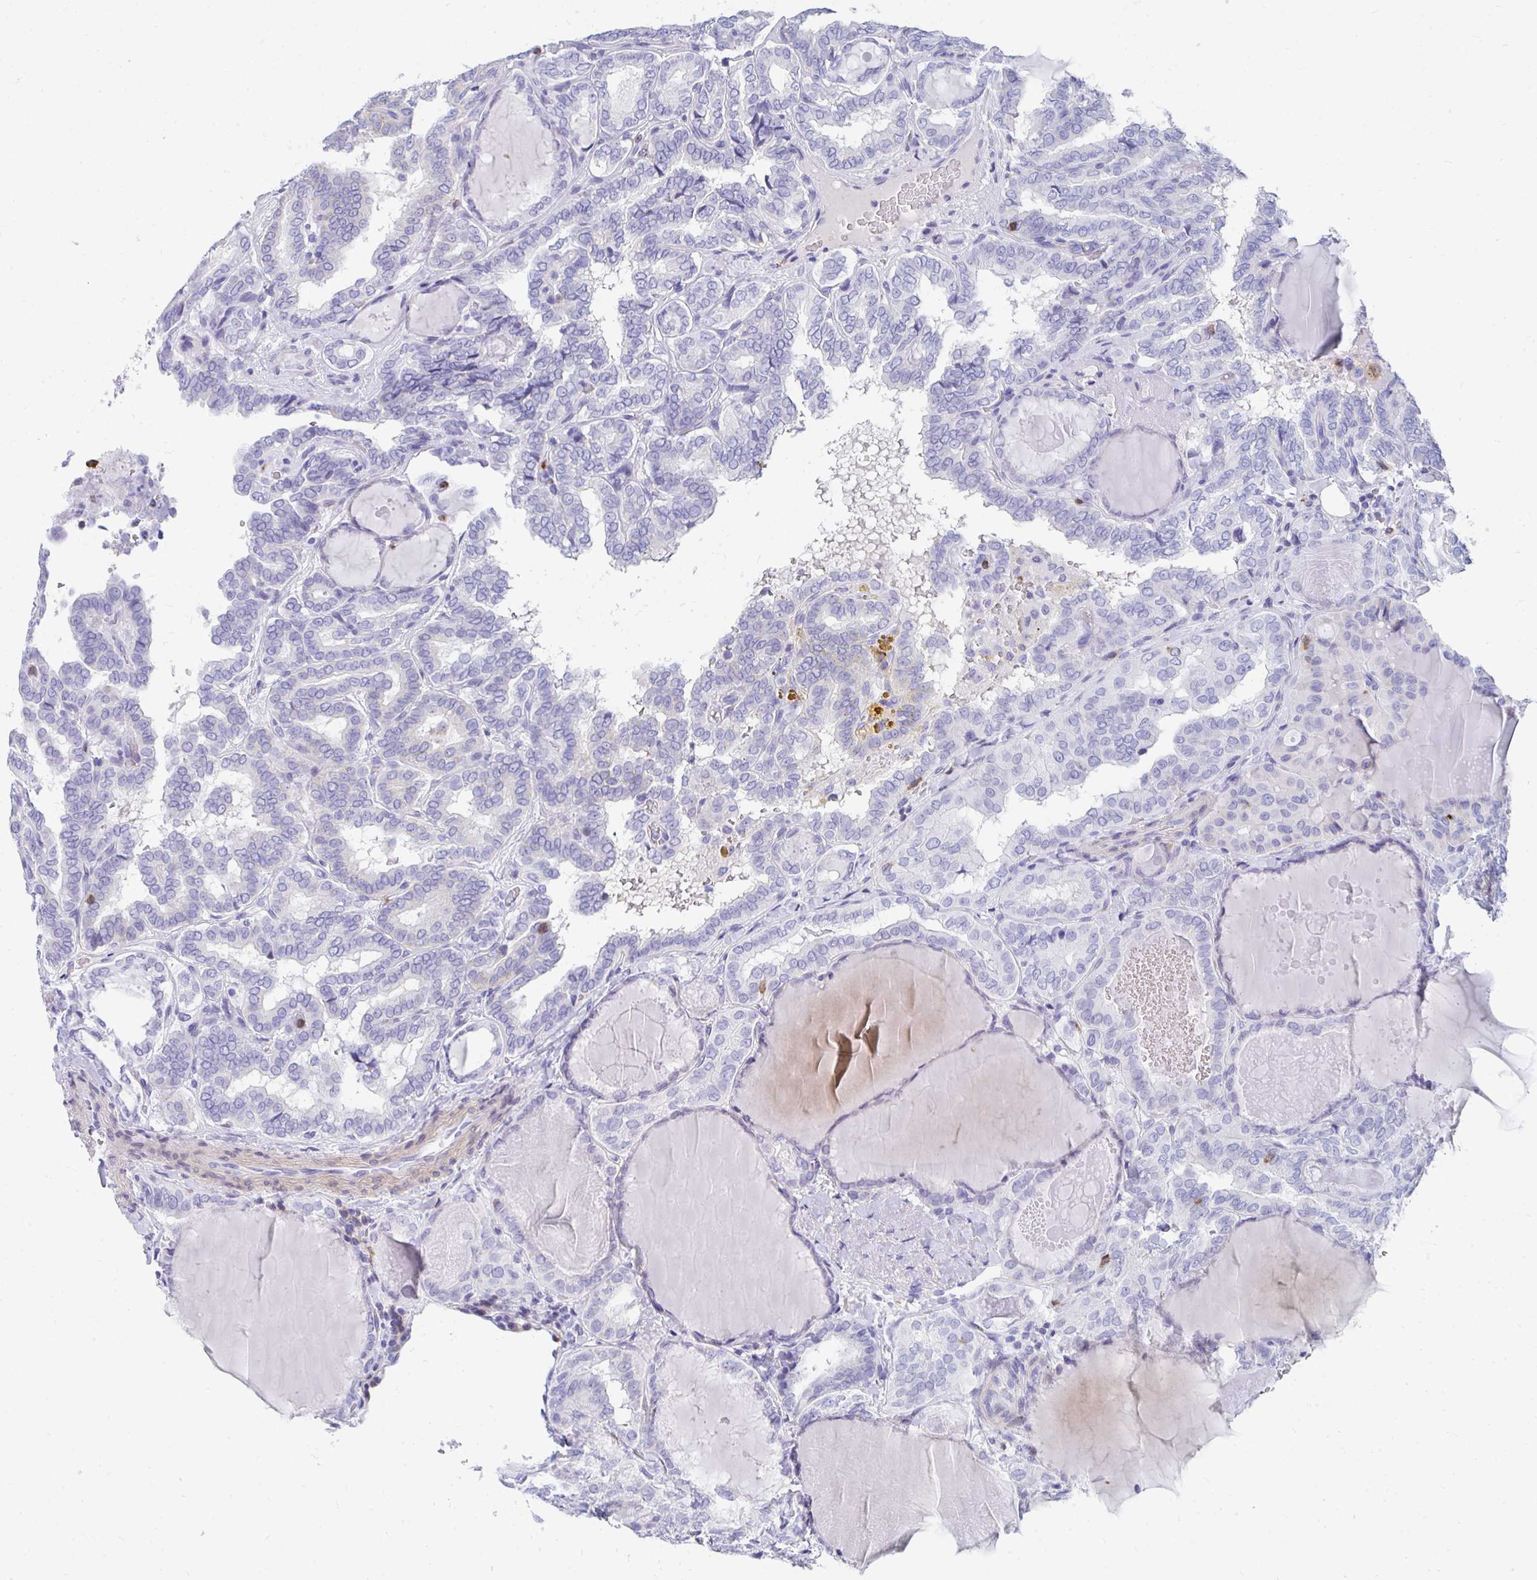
{"staining": {"intensity": "negative", "quantity": "none", "location": "none"}, "tissue": "thyroid cancer", "cell_type": "Tumor cells", "image_type": "cancer", "snomed": [{"axis": "morphology", "description": "Papillary adenocarcinoma, NOS"}, {"axis": "topography", "description": "Thyroid gland"}], "caption": "Immunohistochemistry (IHC) histopathology image of neoplastic tissue: human thyroid cancer stained with DAB (3,3'-diaminobenzidine) displays no significant protein positivity in tumor cells. The staining was performed using DAB to visualize the protein expression in brown, while the nuclei were stained in blue with hematoxylin (Magnification: 20x).", "gene": "CD7", "patient": {"sex": "female", "age": 46}}